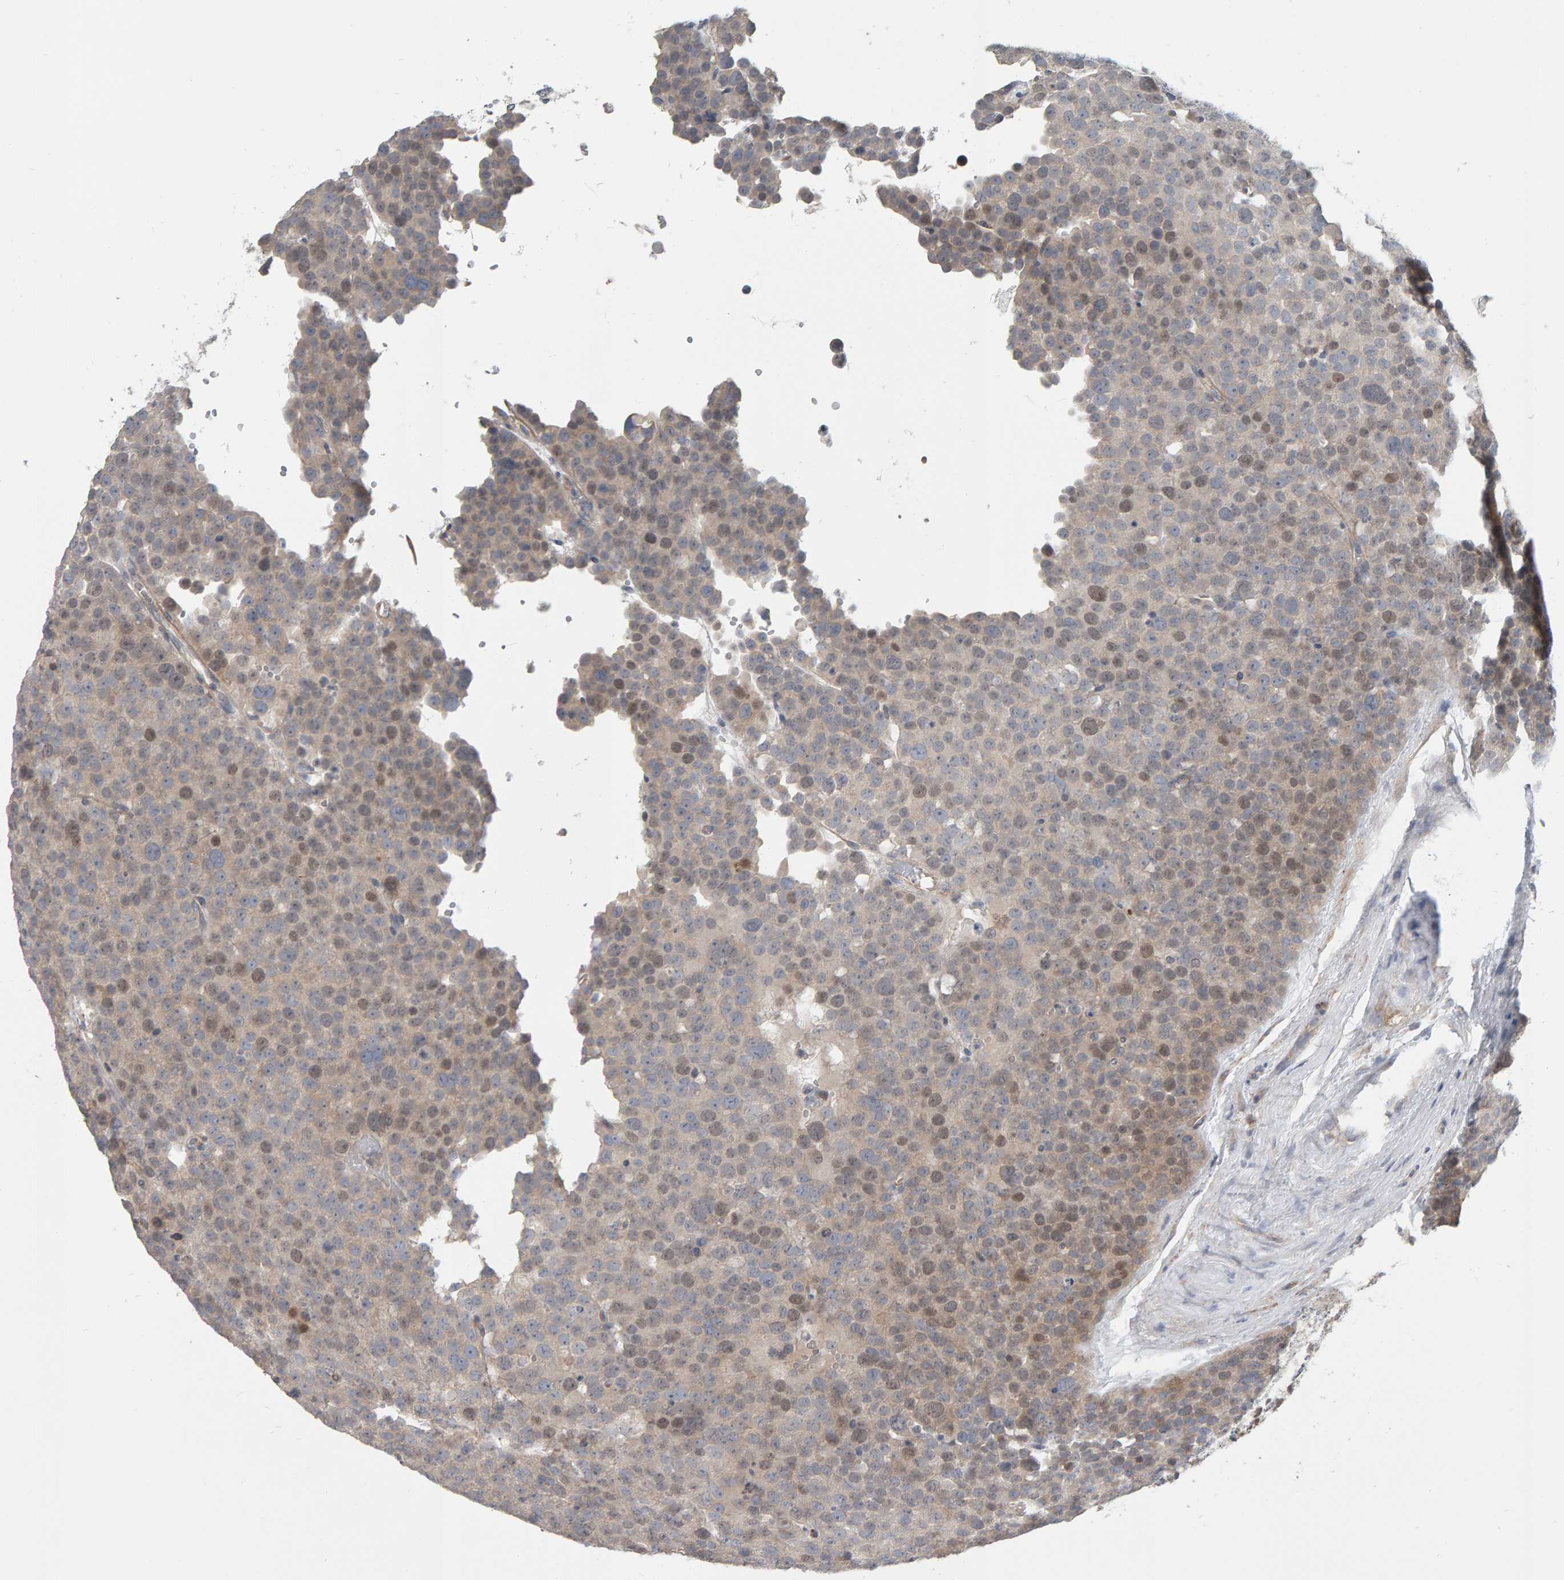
{"staining": {"intensity": "weak", "quantity": "<25%", "location": "nuclear"}, "tissue": "testis cancer", "cell_type": "Tumor cells", "image_type": "cancer", "snomed": [{"axis": "morphology", "description": "Seminoma, NOS"}, {"axis": "topography", "description": "Testis"}], "caption": "Immunohistochemistry micrograph of neoplastic tissue: human testis cancer stained with DAB (3,3'-diaminobenzidine) shows no significant protein staining in tumor cells.", "gene": "C9orf72", "patient": {"sex": "male", "age": 71}}